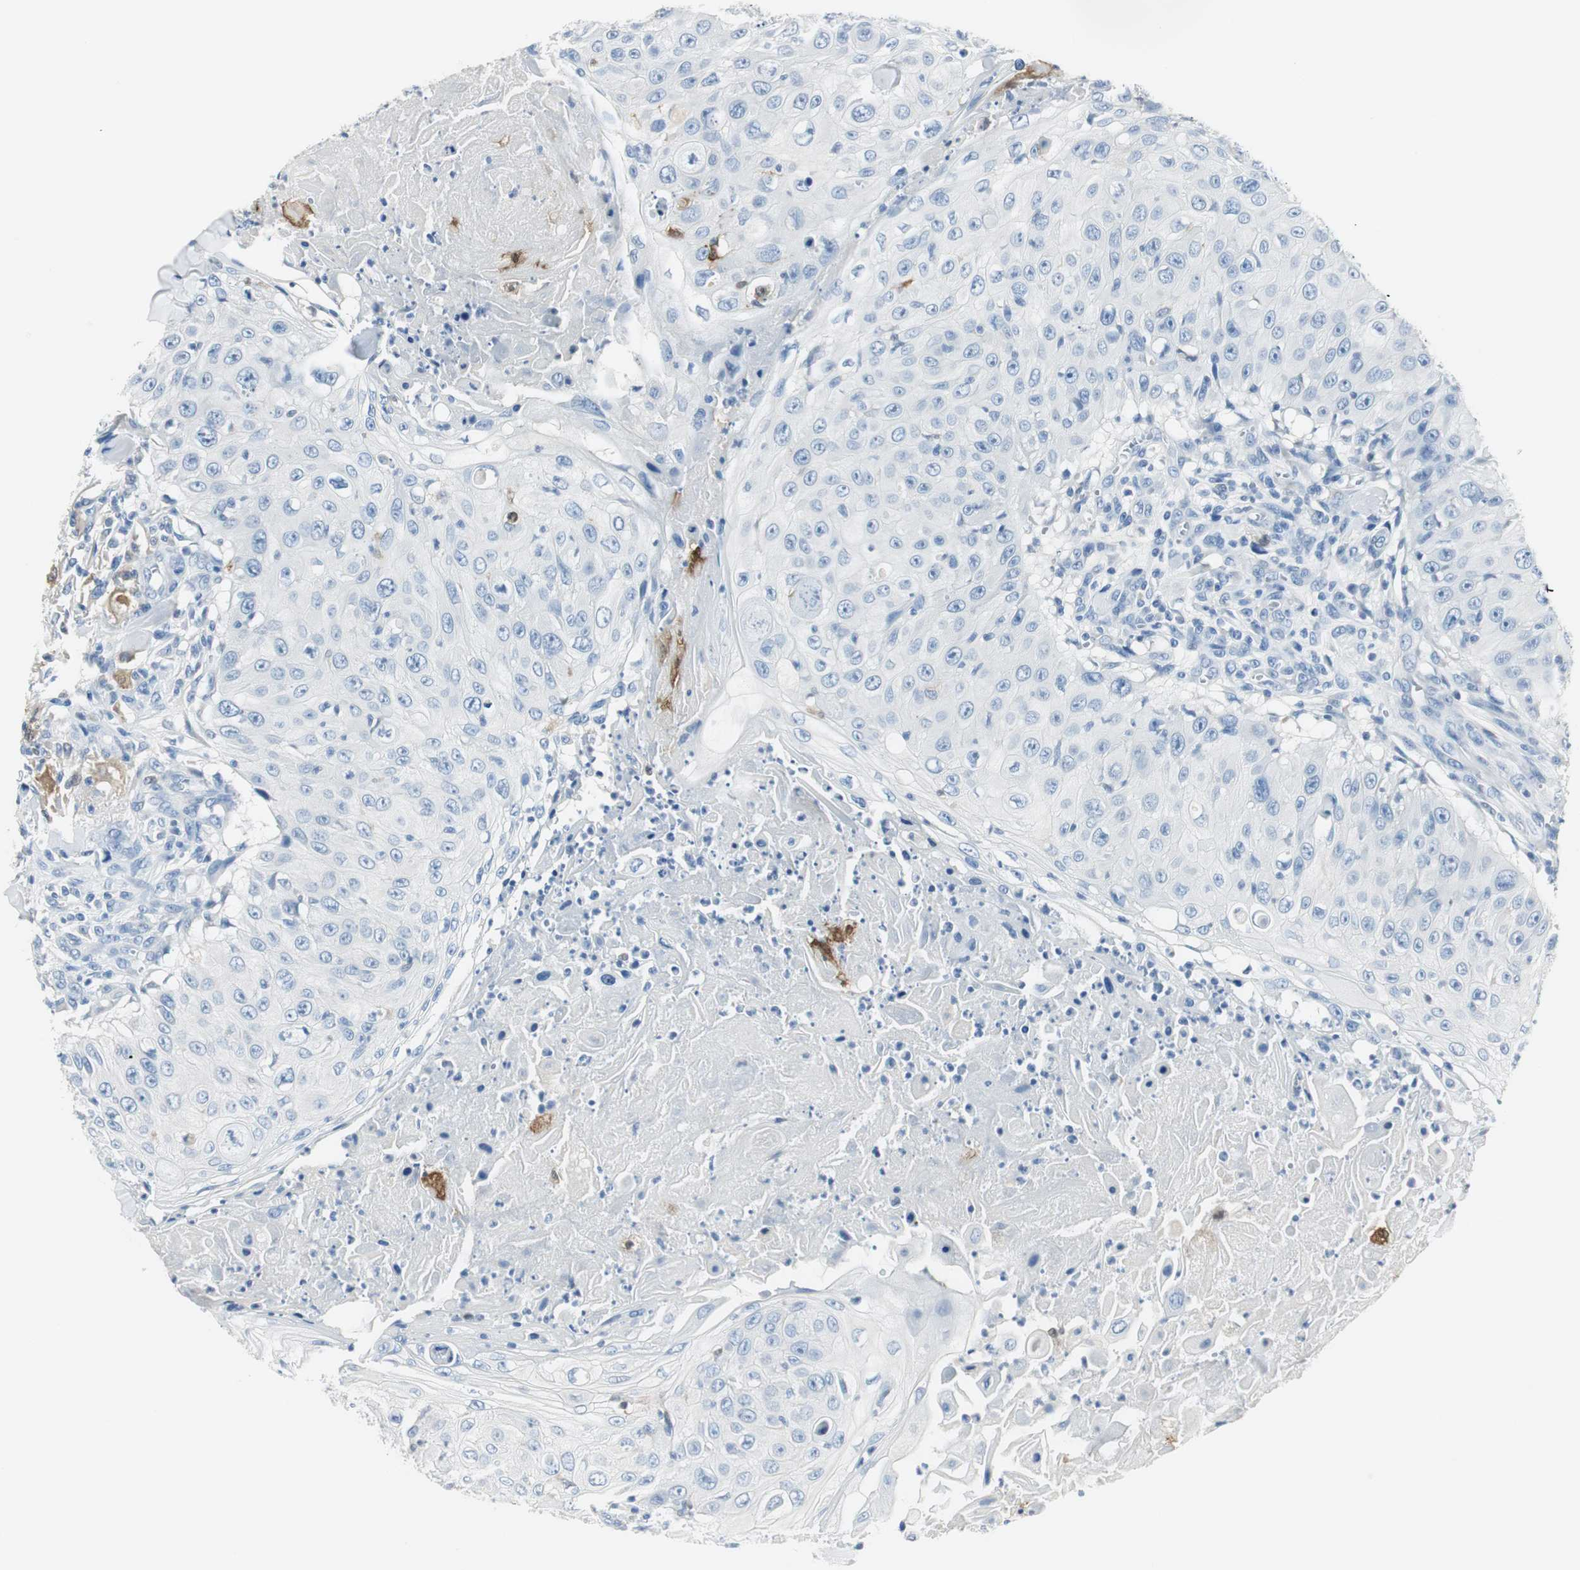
{"staining": {"intensity": "negative", "quantity": "none", "location": "none"}, "tissue": "skin cancer", "cell_type": "Tumor cells", "image_type": "cancer", "snomed": [{"axis": "morphology", "description": "Squamous cell carcinoma, NOS"}, {"axis": "topography", "description": "Skin"}], "caption": "IHC histopathology image of skin cancer stained for a protein (brown), which exhibits no positivity in tumor cells. (Immunohistochemistry (ihc), brightfield microscopy, high magnification).", "gene": "FBP1", "patient": {"sex": "male", "age": 86}}